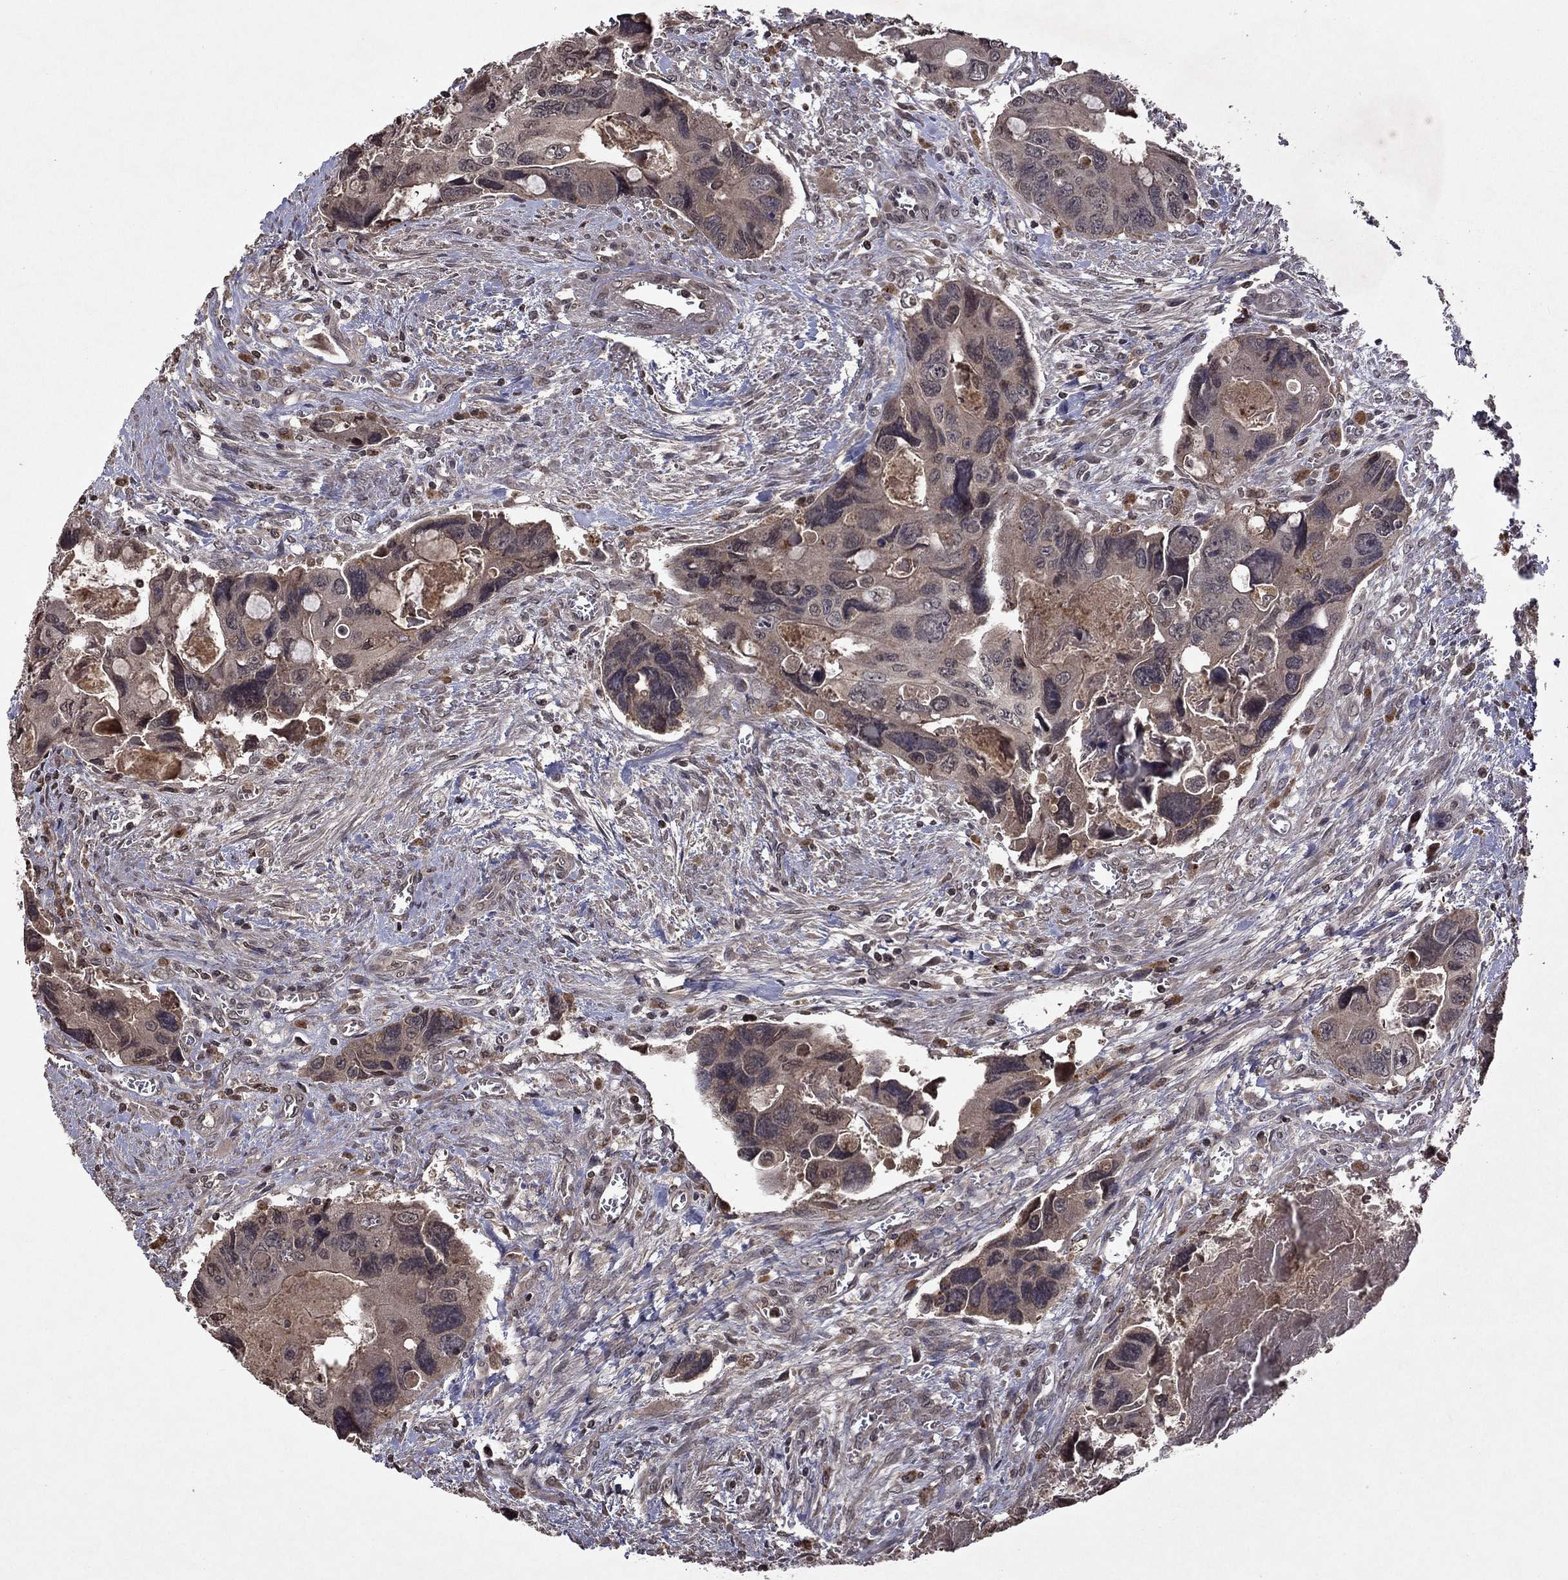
{"staining": {"intensity": "negative", "quantity": "none", "location": "none"}, "tissue": "colorectal cancer", "cell_type": "Tumor cells", "image_type": "cancer", "snomed": [{"axis": "morphology", "description": "Adenocarcinoma, NOS"}, {"axis": "topography", "description": "Rectum"}], "caption": "Colorectal cancer was stained to show a protein in brown. There is no significant staining in tumor cells.", "gene": "NLGN1", "patient": {"sex": "male", "age": 62}}